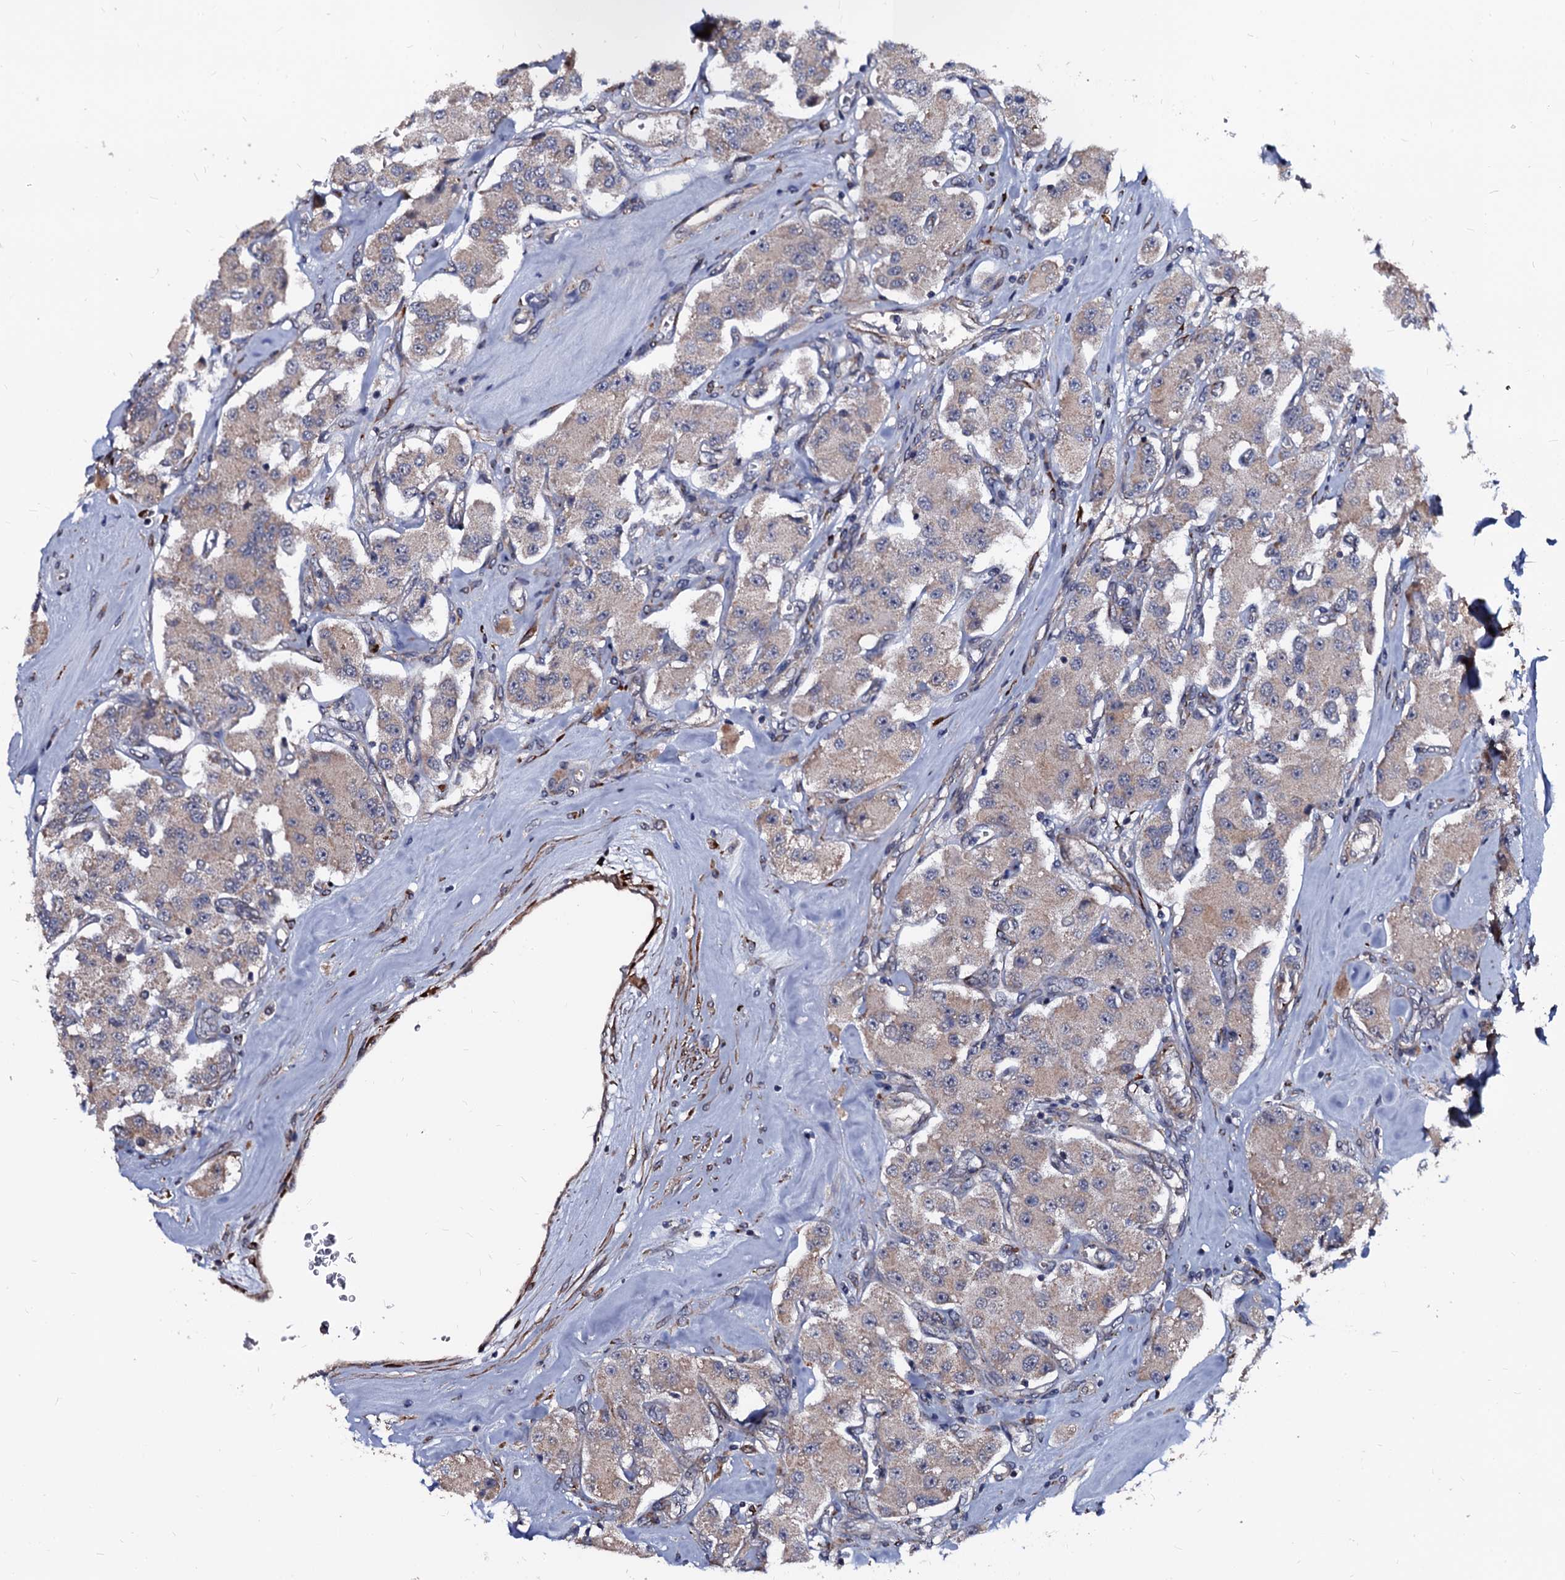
{"staining": {"intensity": "weak", "quantity": "25%-75%", "location": "cytoplasmic/membranous"}, "tissue": "carcinoid", "cell_type": "Tumor cells", "image_type": "cancer", "snomed": [{"axis": "morphology", "description": "Carcinoid, malignant, NOS"}, {"axis": "topography", "description": "Pancreas"}], "caption": "This image demonstrates carcinoid stained with IHC to label a protein in brown. The cytoplasmic/membranous of tumor cells show weak positivity for the protein. Nuclei are counter-stained blue.", "gene": "N4BP1", "patient": {"sex": "male", "age": 41}}